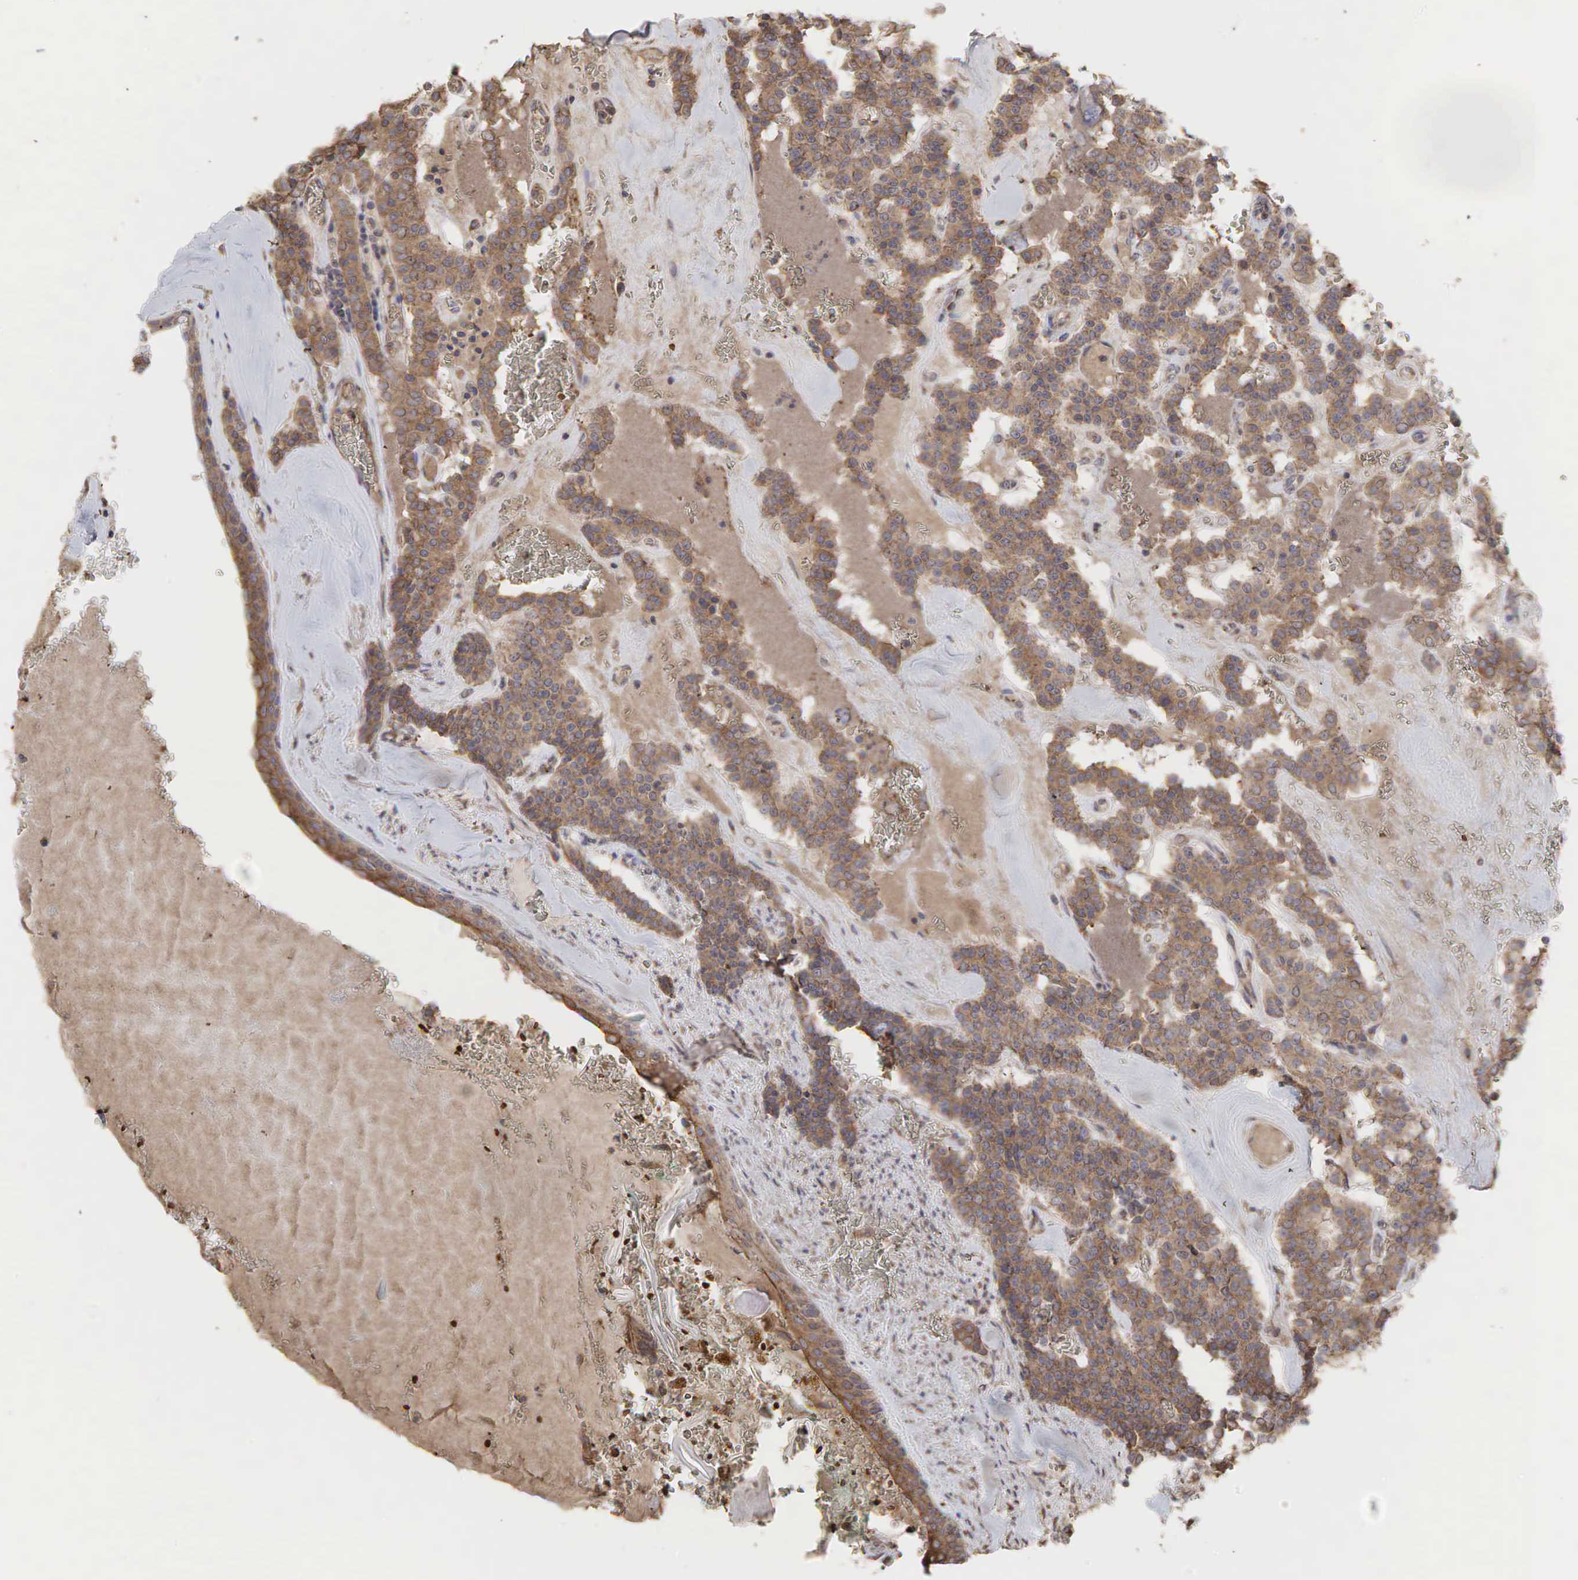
{"staining": {"intensity": "moderate", "quantity": ">75%", "location": "cytoplasmic/membranous"}, "tissue": "carcinoid", "cell_type": "Tumor cells", "image_type": "cancer", "snomed": [{"axis": "morphology", "description": "Carcinoid, malignant, NOS"}, {"axis": "topography", "description": "Bronchus"}], "caption": "The immunohistochemical stain highlights moderate cytoplasmic/membranous expression in tumor cells of carcinoid tissue. (DAB IHC with brightfield microscopy, high magnification).", "gene": "PABPC5", "patient": {"sex": "male", "age": 55}}